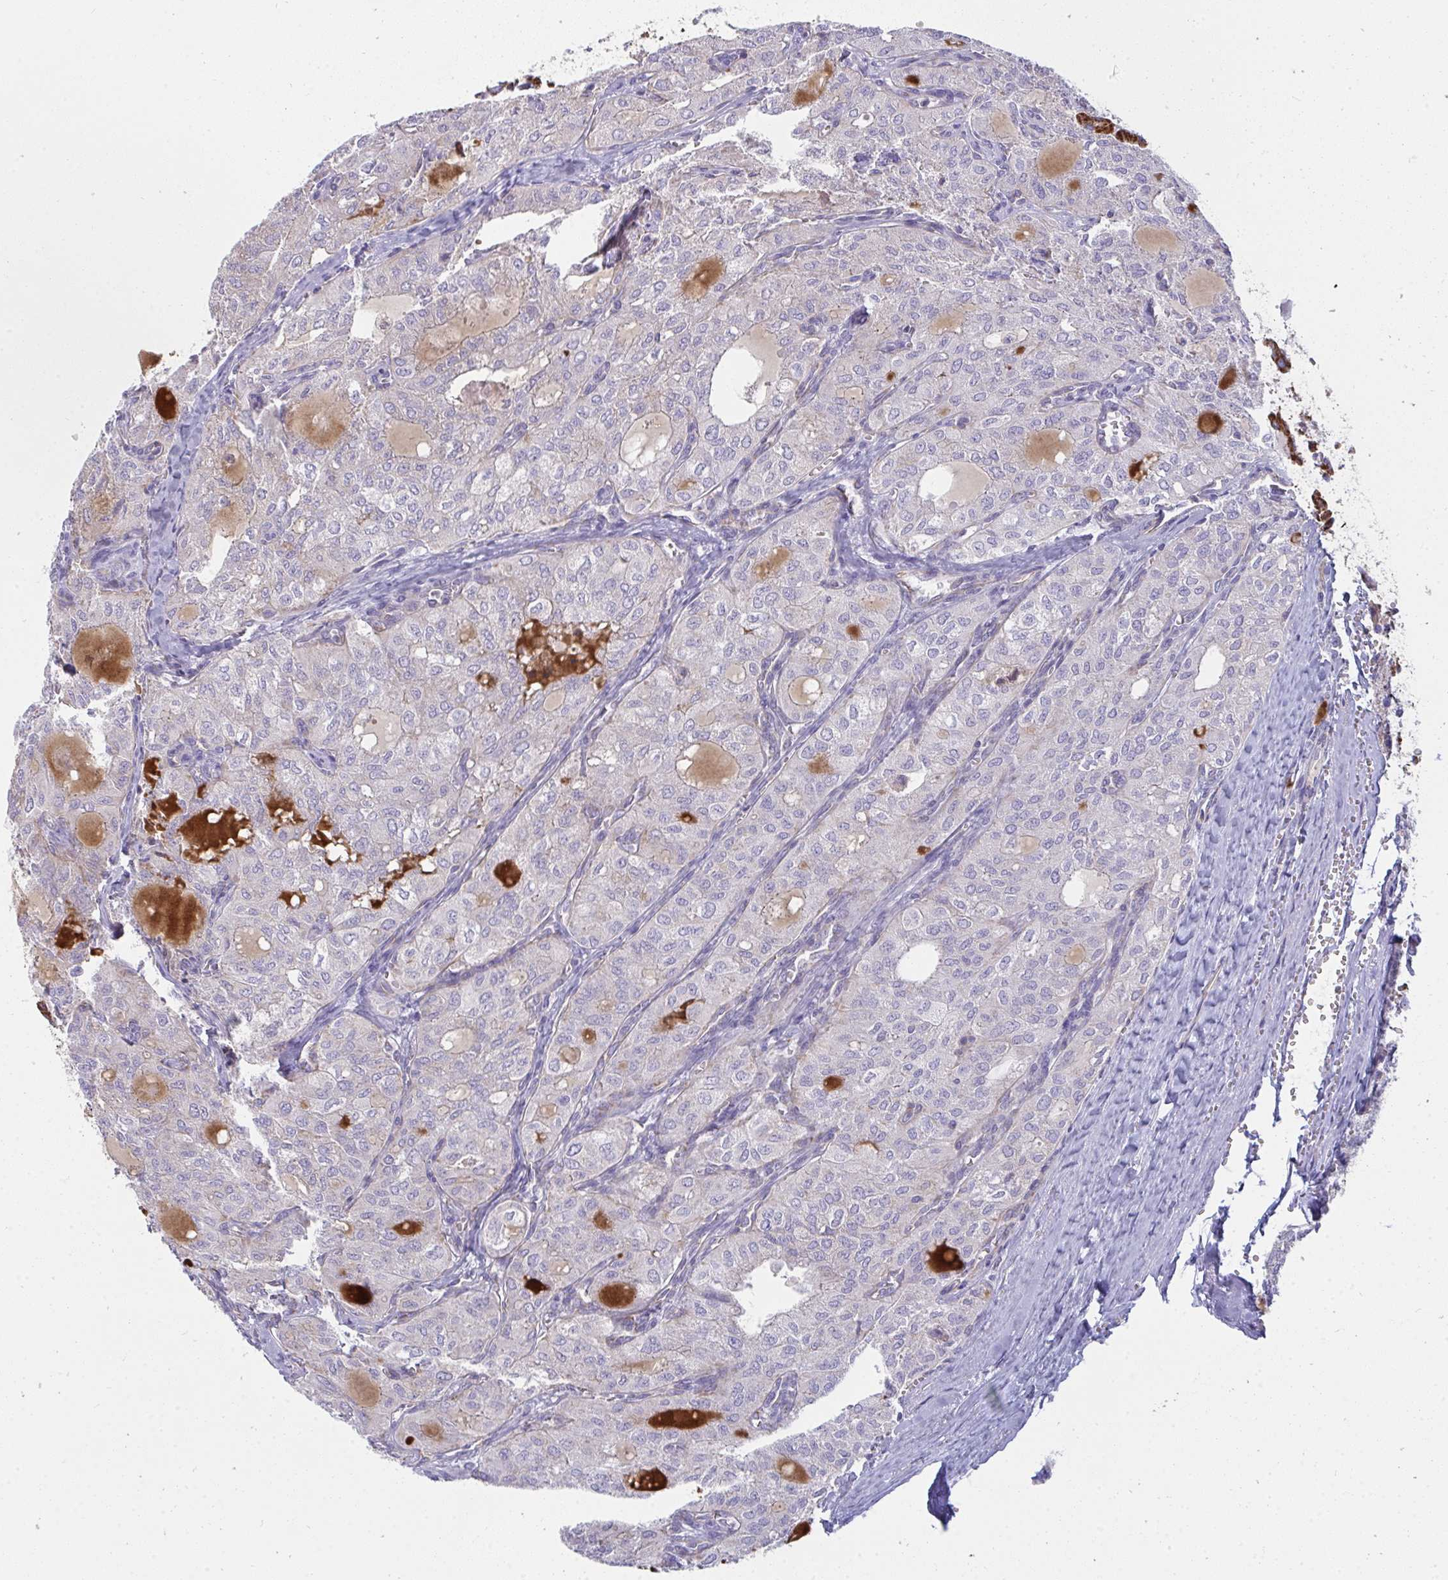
{"staining": {"intensity": "negative", "quantity": "none", "location": "none"}, "tissue": "thyroid cancer", "cell_type": "Tumor cells", "image_type": "cancer", "snomed": [{"axis": "morphology", "description": "Follicular adenoma carcinoma, NOS"}, {"axis": "topography", "description": "Thyroid gland"}], "caption": "A histopathology image of thyroid cancer (follicular adenoma carcinoma) stained for a protein displays no brown staining in tumor cells.", "gene": "FAHD1", "patient": {"sex": "male", "age": 75}}